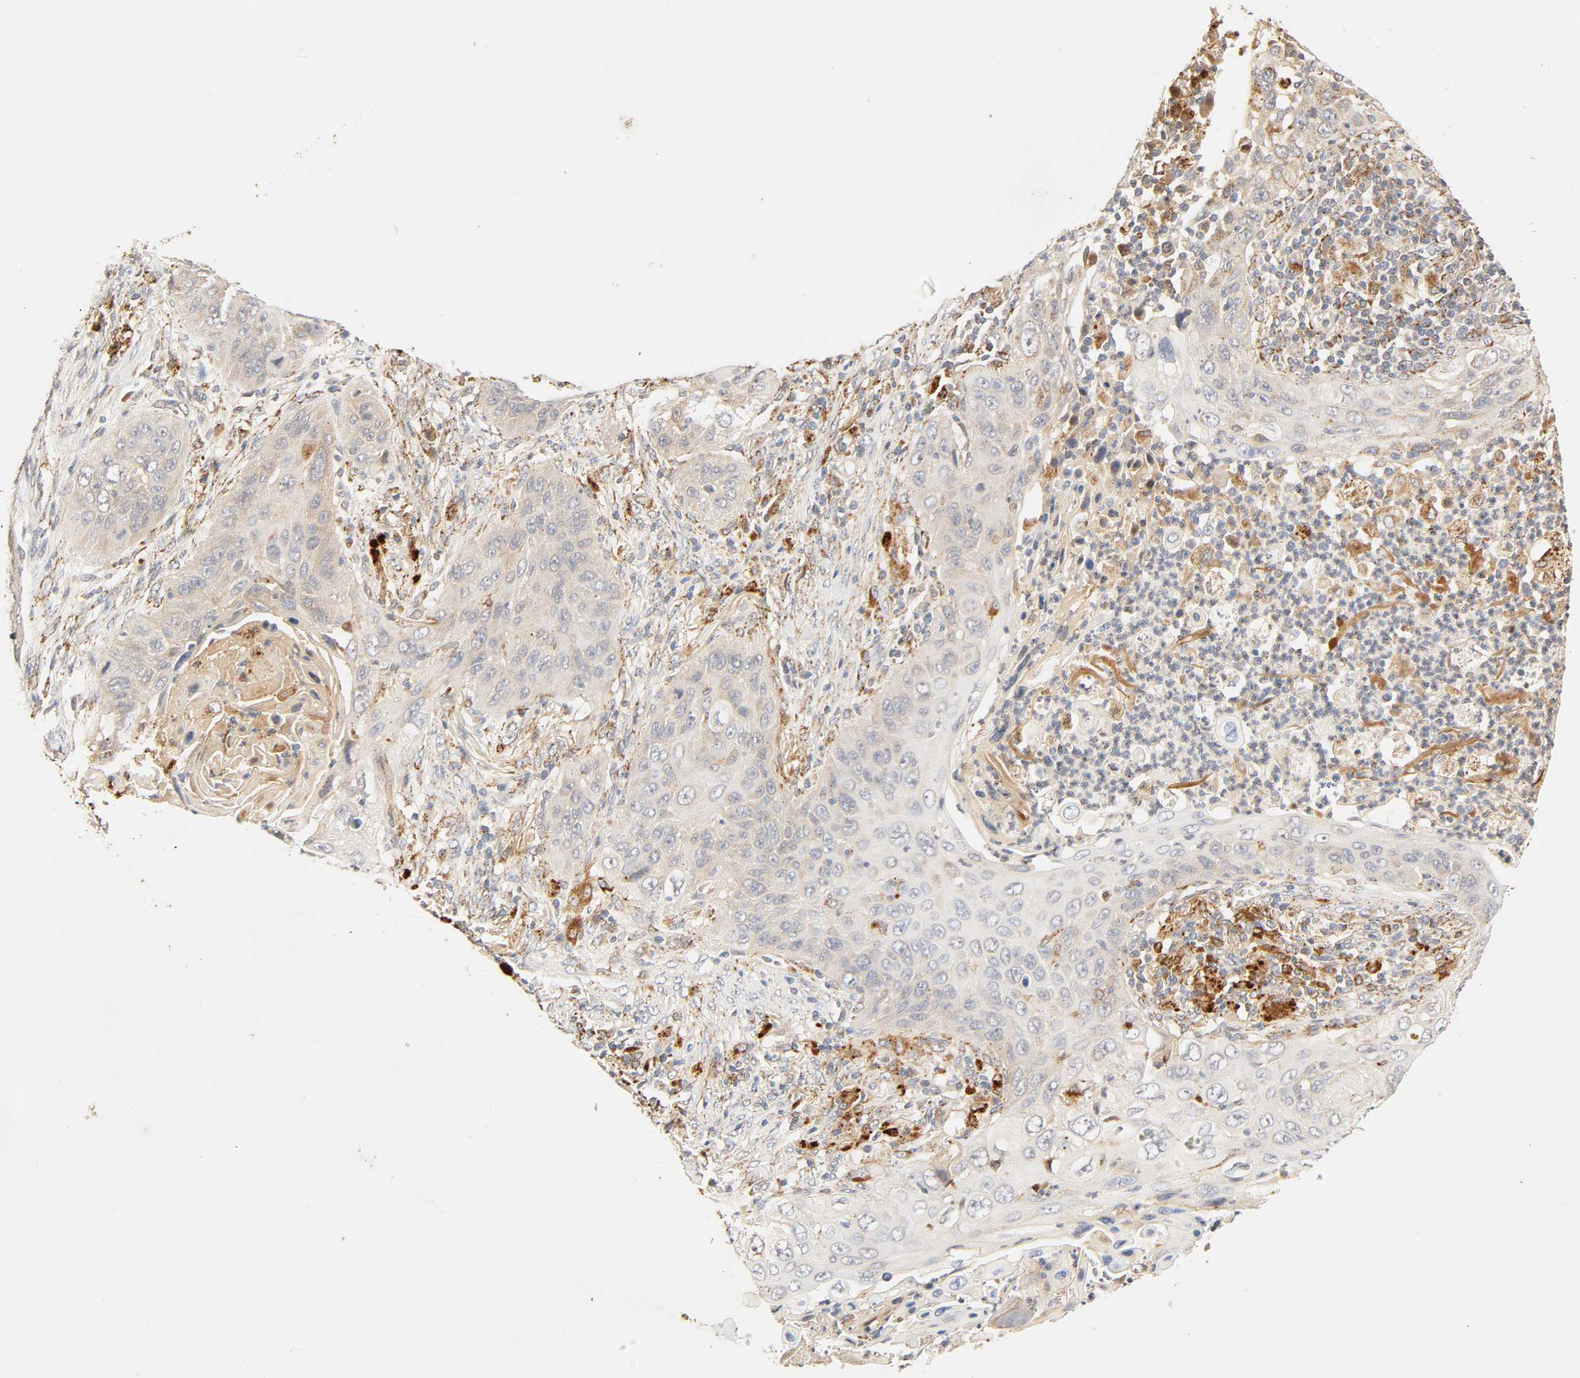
{"staining": {"intensity": "weak", "quantity": "25%-75%", "location": "cytoplasmic/membranous"}, "tissue": "lung cancer", "cell_type": "Tumor cells", "image_type": "cancer", "snomed": [{"axis": "morphology", "description": "Squamous cell carcinoma, NOS"}, {"axis": "topography", "description": "Lung"}], "caption": "Lung cancer (squamous cell carcinoma) was stained to show a protein in brown. There is low levels of weak cytoplasmic/membranous staining in about 25%-75% of tumor cells.", "gene": "MAPK6", "patient": {"sex": "female", "age": 67}}